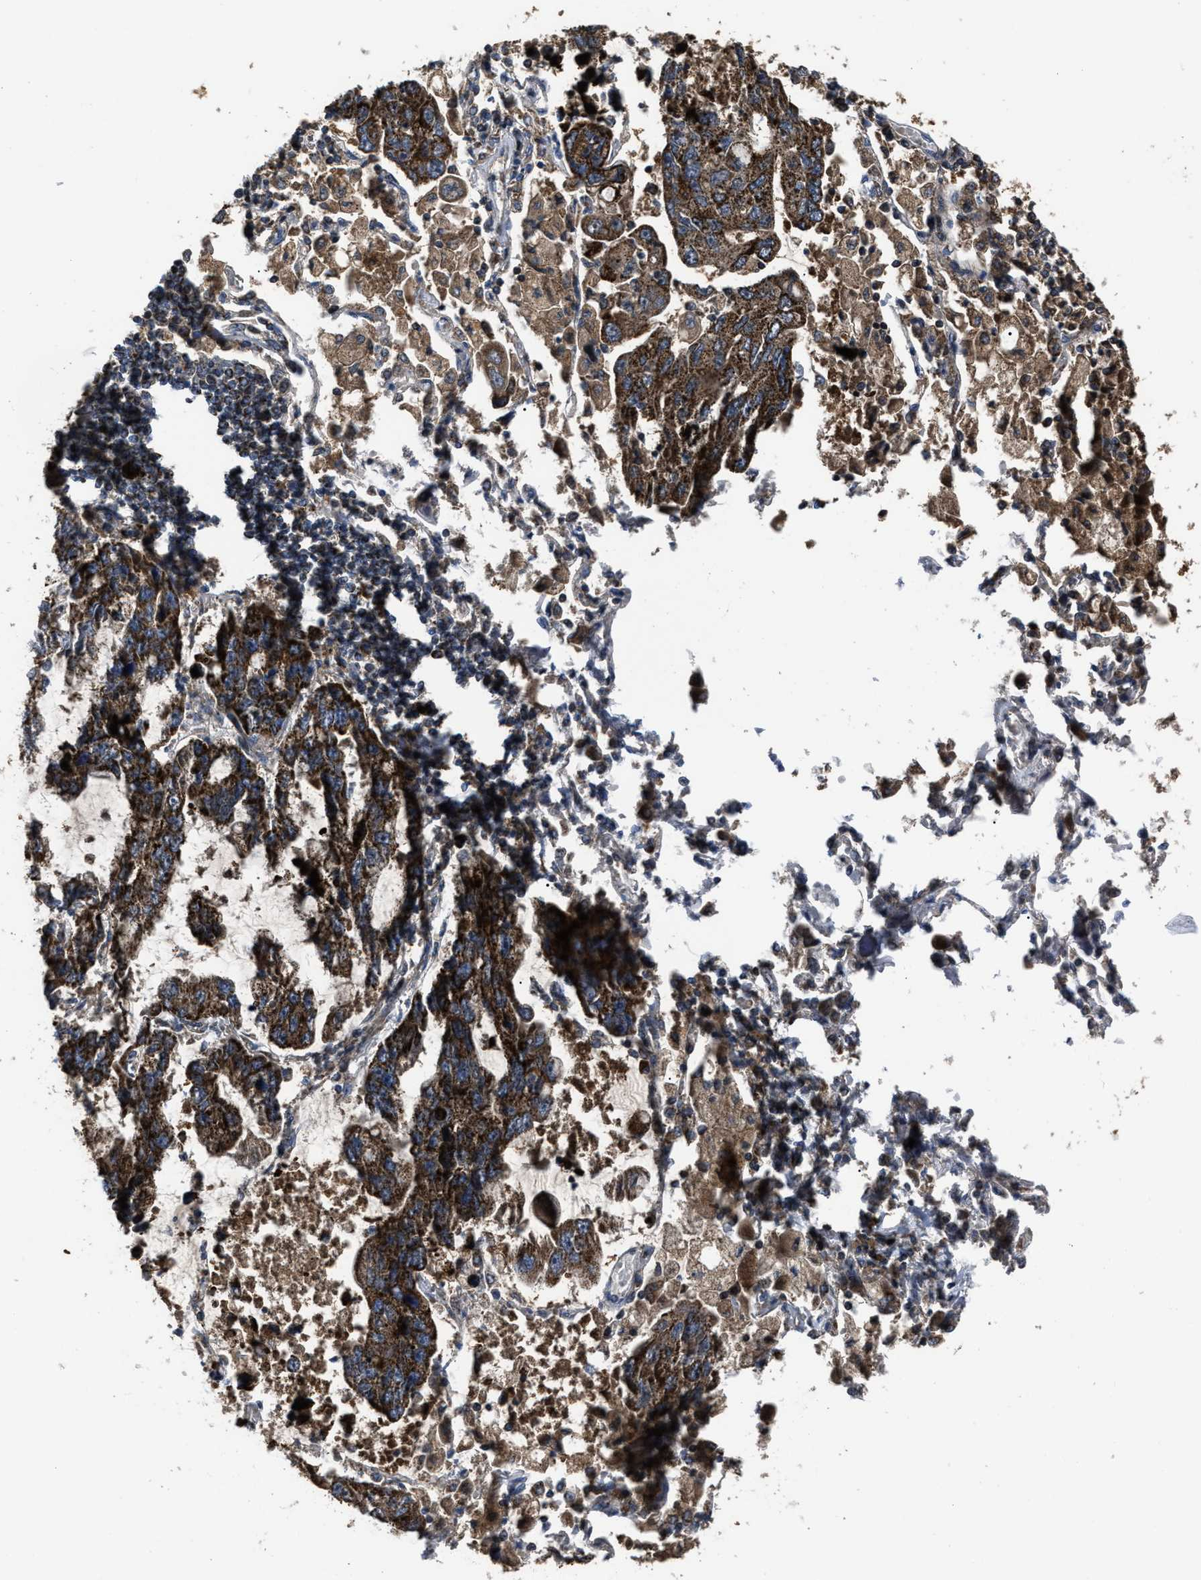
{"staining": {"intensity": "strong", "quantity": ">75%", "location": "cytoplasmic/membranous"}, "tissue": "lung cancer", "cell_type": "Tumor cells", "image_type": "cancer", "snomed": [{"axis": "morphology", "description": "Adenocarcinoma, NOS"}, {"axis": "topography", "description": "Lung"}], "caption": "Protein expression by immunohistochemistry displays strong cytoplasmic/membranous positivity in about >75% of tumor cells in lung cancer.", "gene": "PASK", "patient": {"sex": "male", "age": 64}}